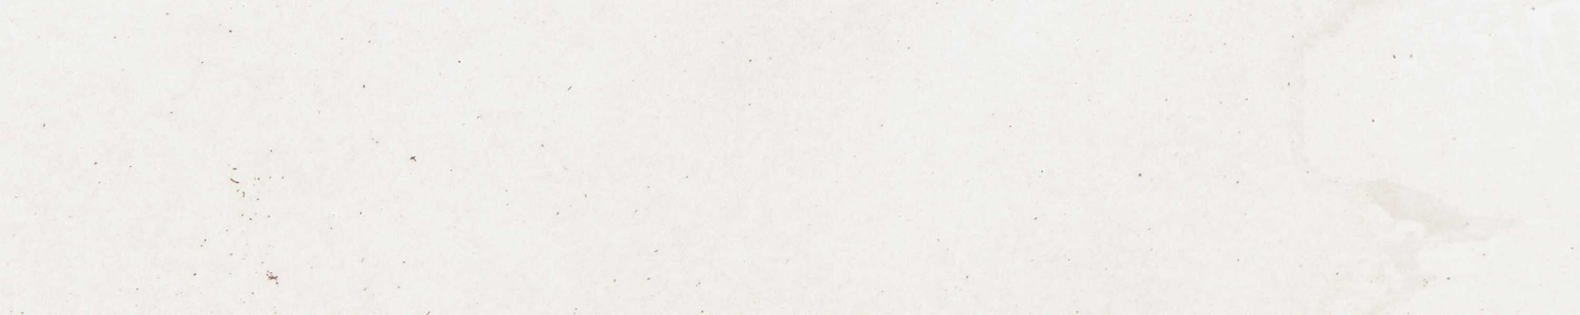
{"staining": {"intensity": "weak", "quantity": "25%-75%", "location": "cytoplasmic/membranous"}, "tissue": "adipose tissue", "cell_type": "Adipocytes", "image_type": "normal", "snomed": [{"axis": "morphology", "description": "Normal tissue, NOS"}, {"axis": "morphology", "description": "Duct carcinoma"}, {"axis": "topography", "description": "Breast"}, {"axis": "topography", "description": "Adipose tissue"}], "caption": "DAB immunohistochemical staining of normal adipose tissue shows weak cytoplasmic/membranous protein expression in approximately 25%-75% of adipocytes.", "gene": "CXADR", "patient": {"sex": "female", "age": 37}}